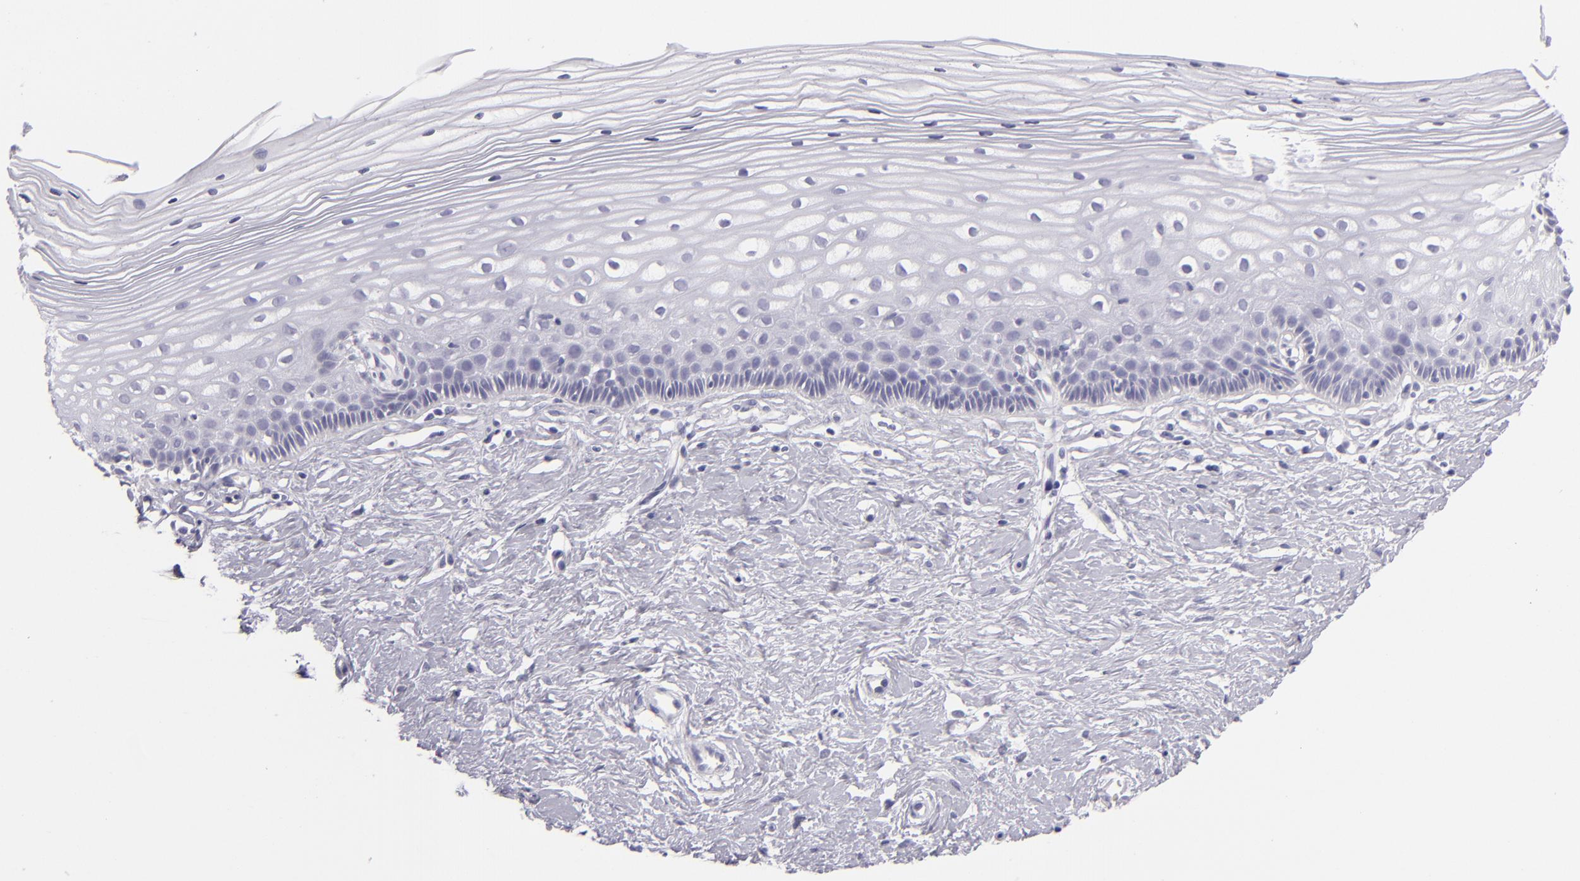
{"staining": {"intensity": "negative", "quantity": "none", "location": "none"}, "tissue": "cervix", "cell_type": "Glandular cells", "image_type": "normal", "snomed": [{"axis": "morphology", "description": "Normal tissue, NOS"}, {"axis": "topography", "description": "Cervix"}], "caption": "Glandular cells are negative for protein expression in benign human cervix. Brightfield microscopy of immunohistochemistry stained with DAB (3,3'-diaminobenzidine) (brown) and hematoxylin (blue), captured at high magnification.", "gene": "VIL1", "patient": {"sex": "female", "age": 40}}